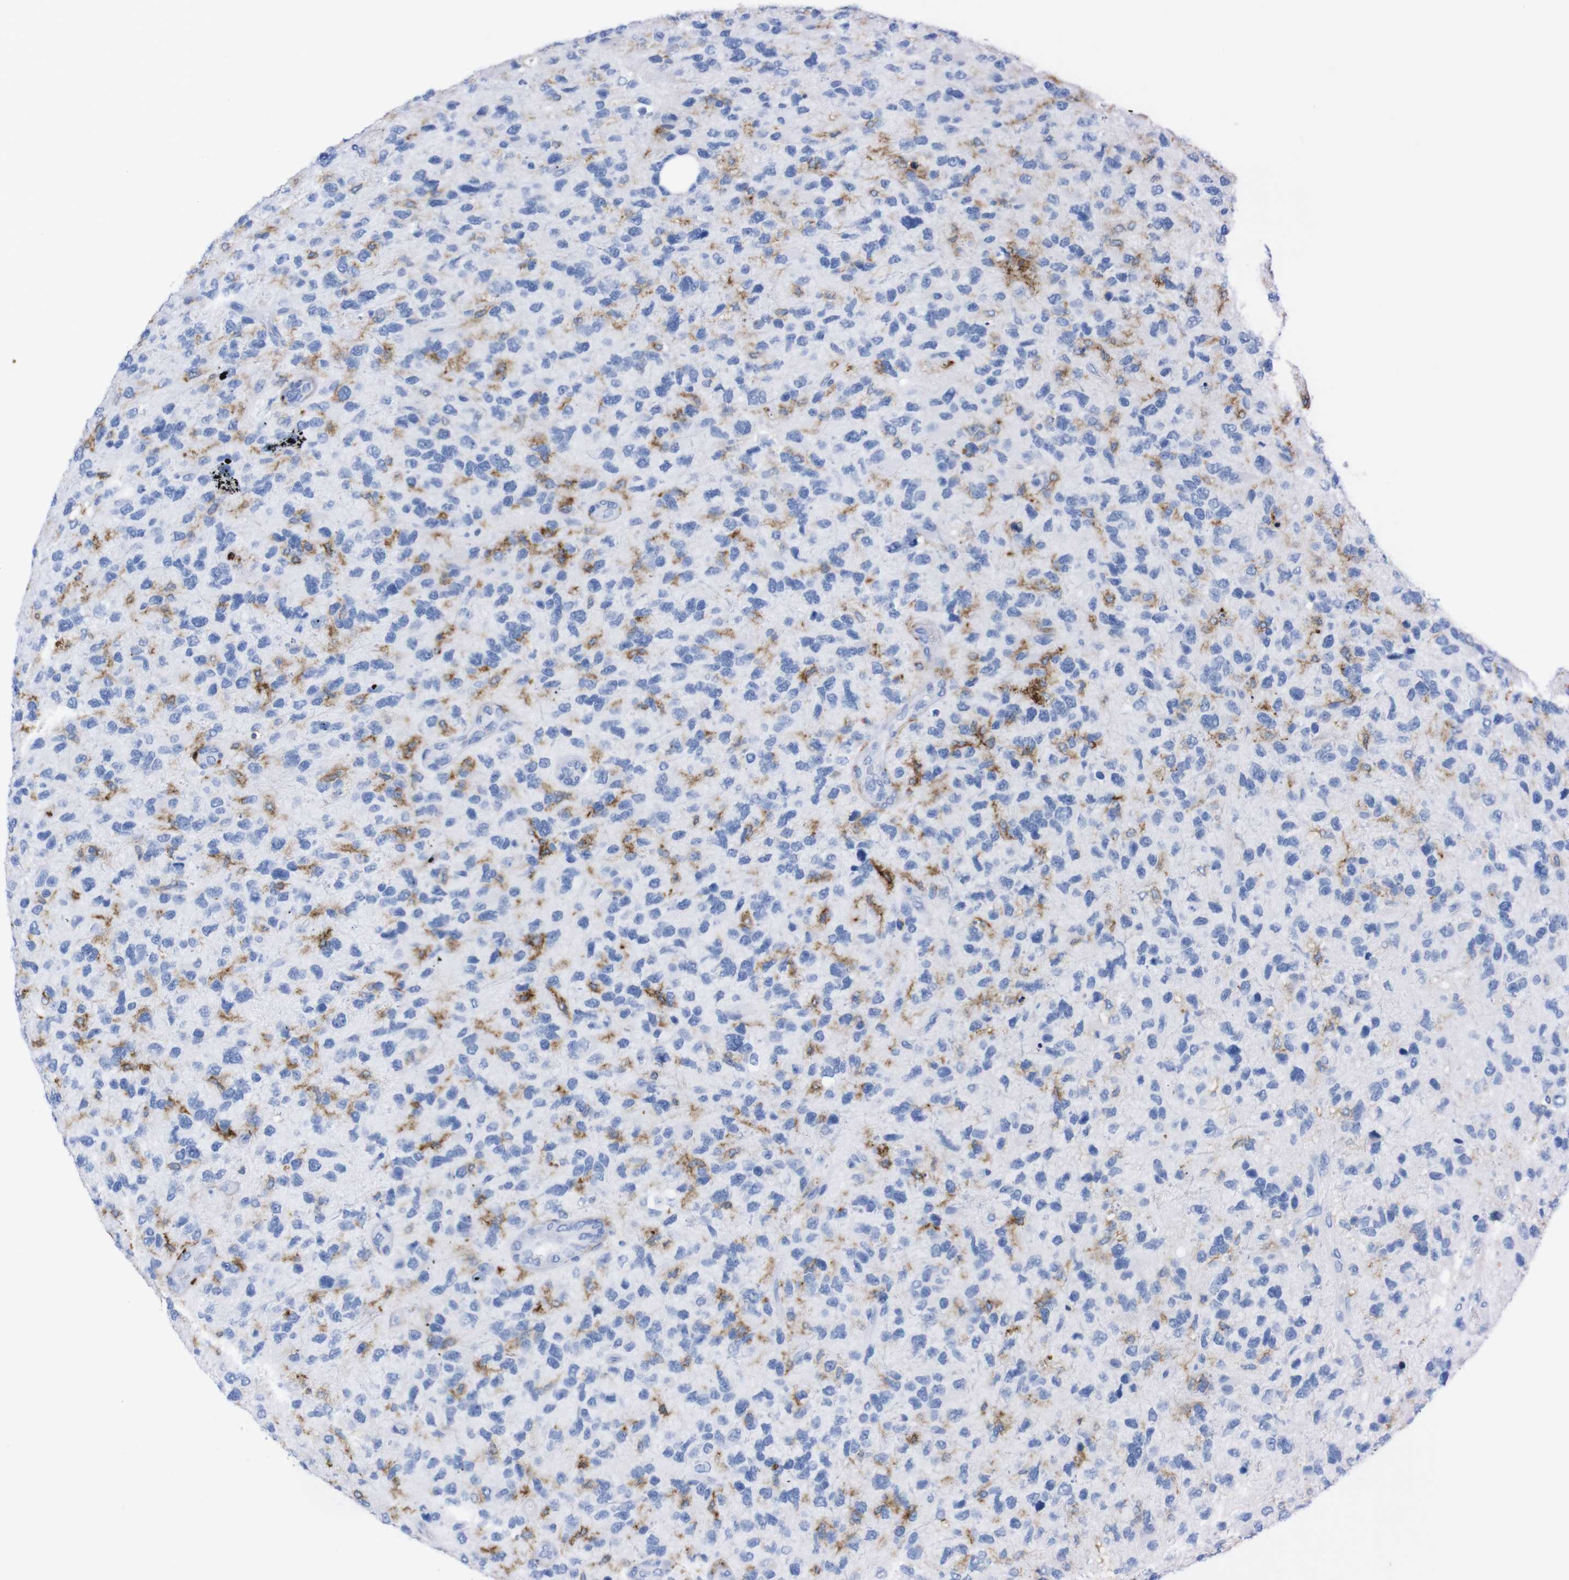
{"staining": {"intensity": "negative", "quantity": "none", "location": "none"}, "tissue": "glioma", "cell_type": "Tumor cells", "image_type": "cancer", "snomed": [{"axis": "morphology", "description": "Glioma, malignant, High grade"}, {"axis": "topography", "description": "Brain"}], "caption": "Human glioma stained for a protein using immunohistochemistry shows no expression in tumor cells.", "gene": "P2RY12", "patient": {"sex": "female", "age": 58}}